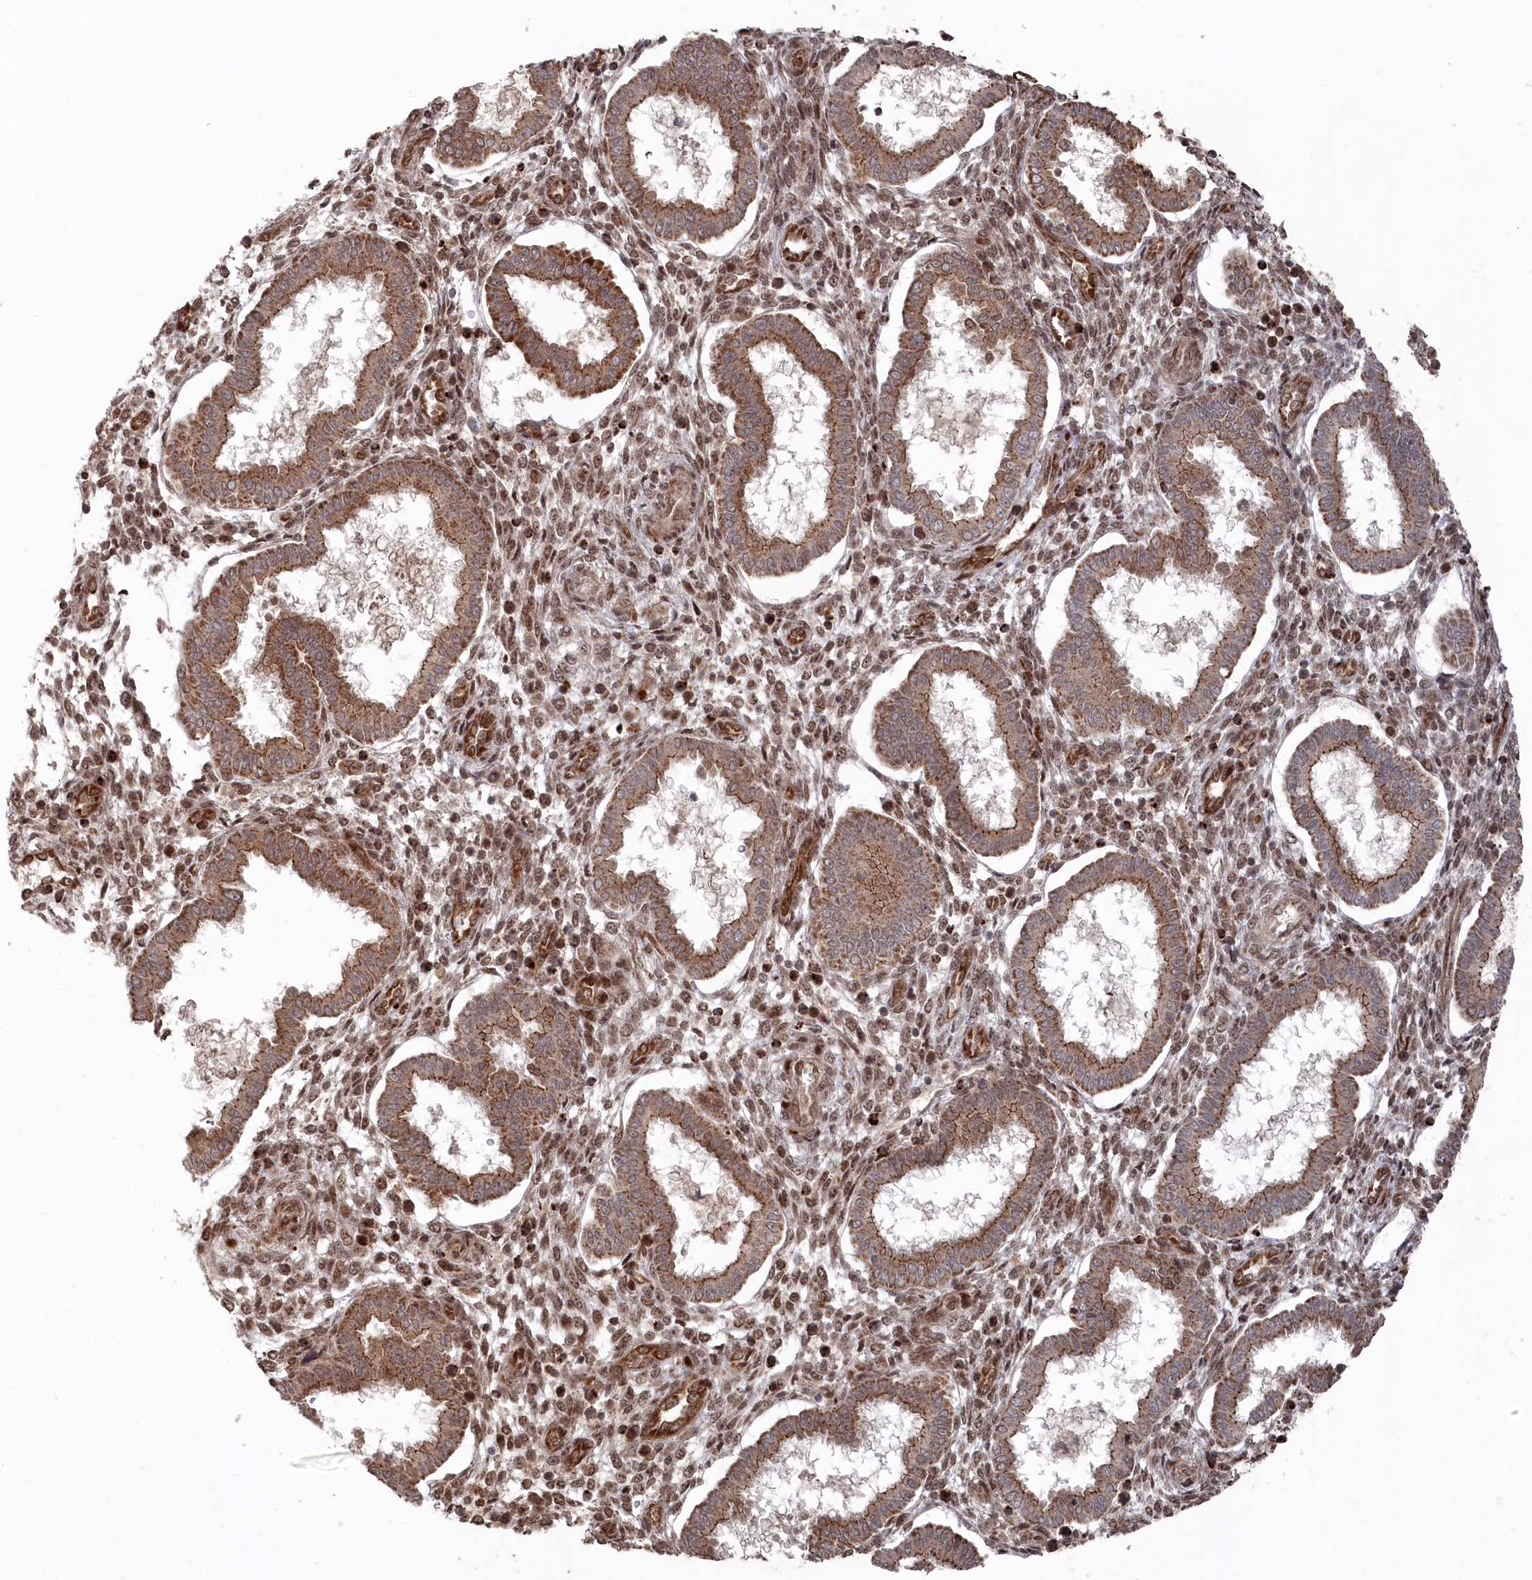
{"staining": {"intensity": "moderate", "quantity": "25%-75%", "location": "cytoplasmic/membranous,nuclear"}, "tissue": "endometrium", "cell_type": "Cells in endometrial stroma", "image_type": "normal", "snomed": [{"axis": "morphology", "description": "Normal tissue, NOS"}, {"axis": "topography", "description": "Endometrium"}], "caption": "Immunohistochemical staining of benign human endometrium reveals 25%-75% levels of moderate cytoplasmic/membranous,nuclear protein expression in about 25%-75% of cells in endometrial stroma. (DAB IHC, brown staining for protein, blue staining for nuclei).", "gene": "POLR3A", "patient": {"sex": "female", "age": 24}}